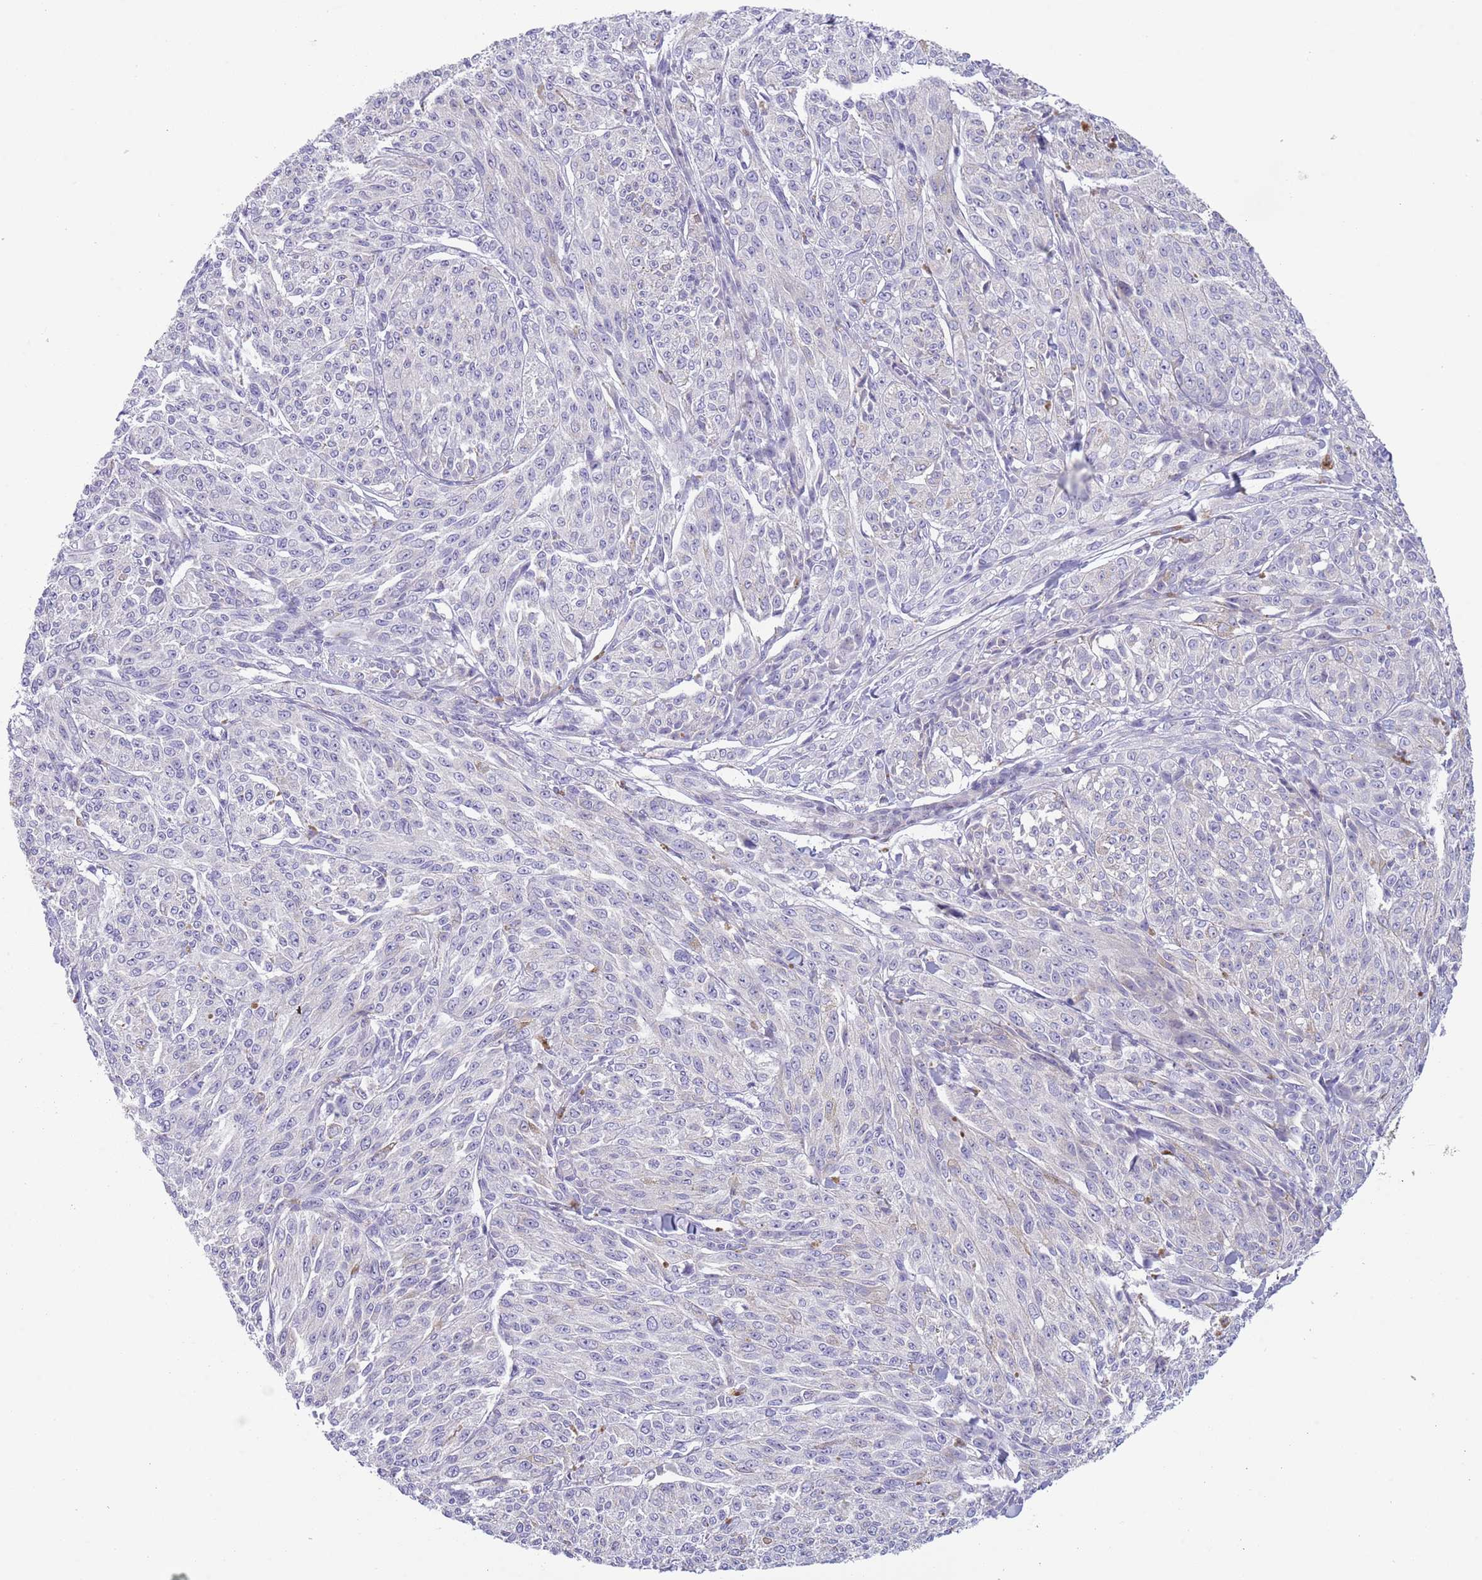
{"staining": {"intensity": "negative", "quantity": "none", "location": "none"}, "tissue": "melanoma", "cell_type": "Tumor cells", "image_type": "cancer", "snomed": [{"axis": "morphology", "description": "Malignant melanoma, NOS"}, {"axis": "topography", "description": "Skin"}], "caption": "Immunohistochemistry of human malignant melanoma reveals no positivity in tumor cells.", "gene": "ZFP2", "patient": {"sex": "female", "age": 52}}